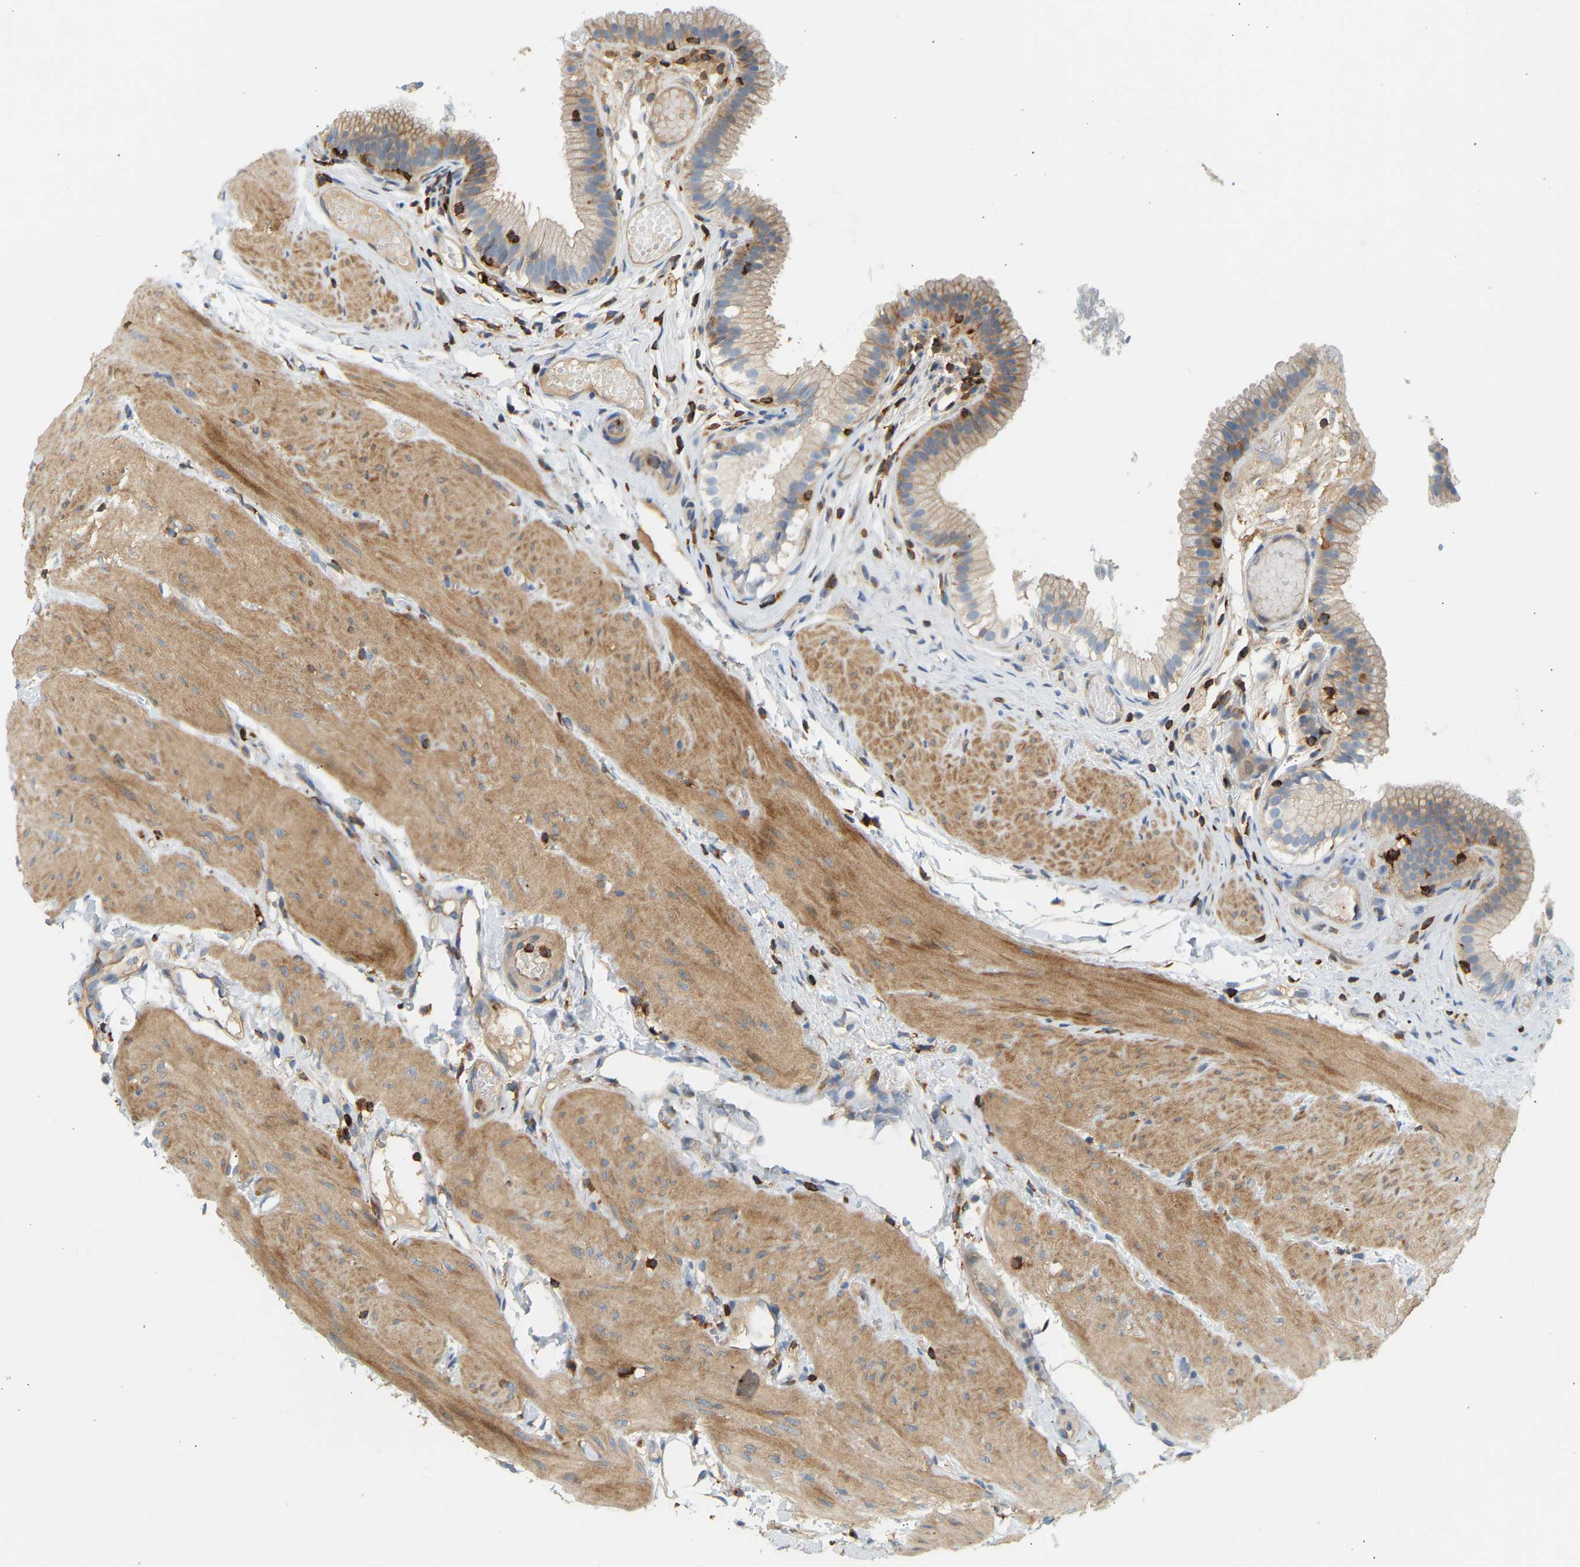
{"staining": {"intensity": "moderate", "quantity": "25%-75%", "location": "cytoplasmic/membranous"}, "tissue": "gallbladder", "cell_type": "Glandular cells", "image_type": "normal", "snomed": [{"axis": "morphology", "description": "Normal tissue, NOS"}, {"axis": "topography", "description": "Gallbladder"}], "caption": "Protein expression analysis of benign human gallbladder reveals moderate cytoplasmic/membranous staining in approximately 25%-75% of glandular cells.", "gene": "FNBP1", "patient": {"sex": "female", "age": 26}}